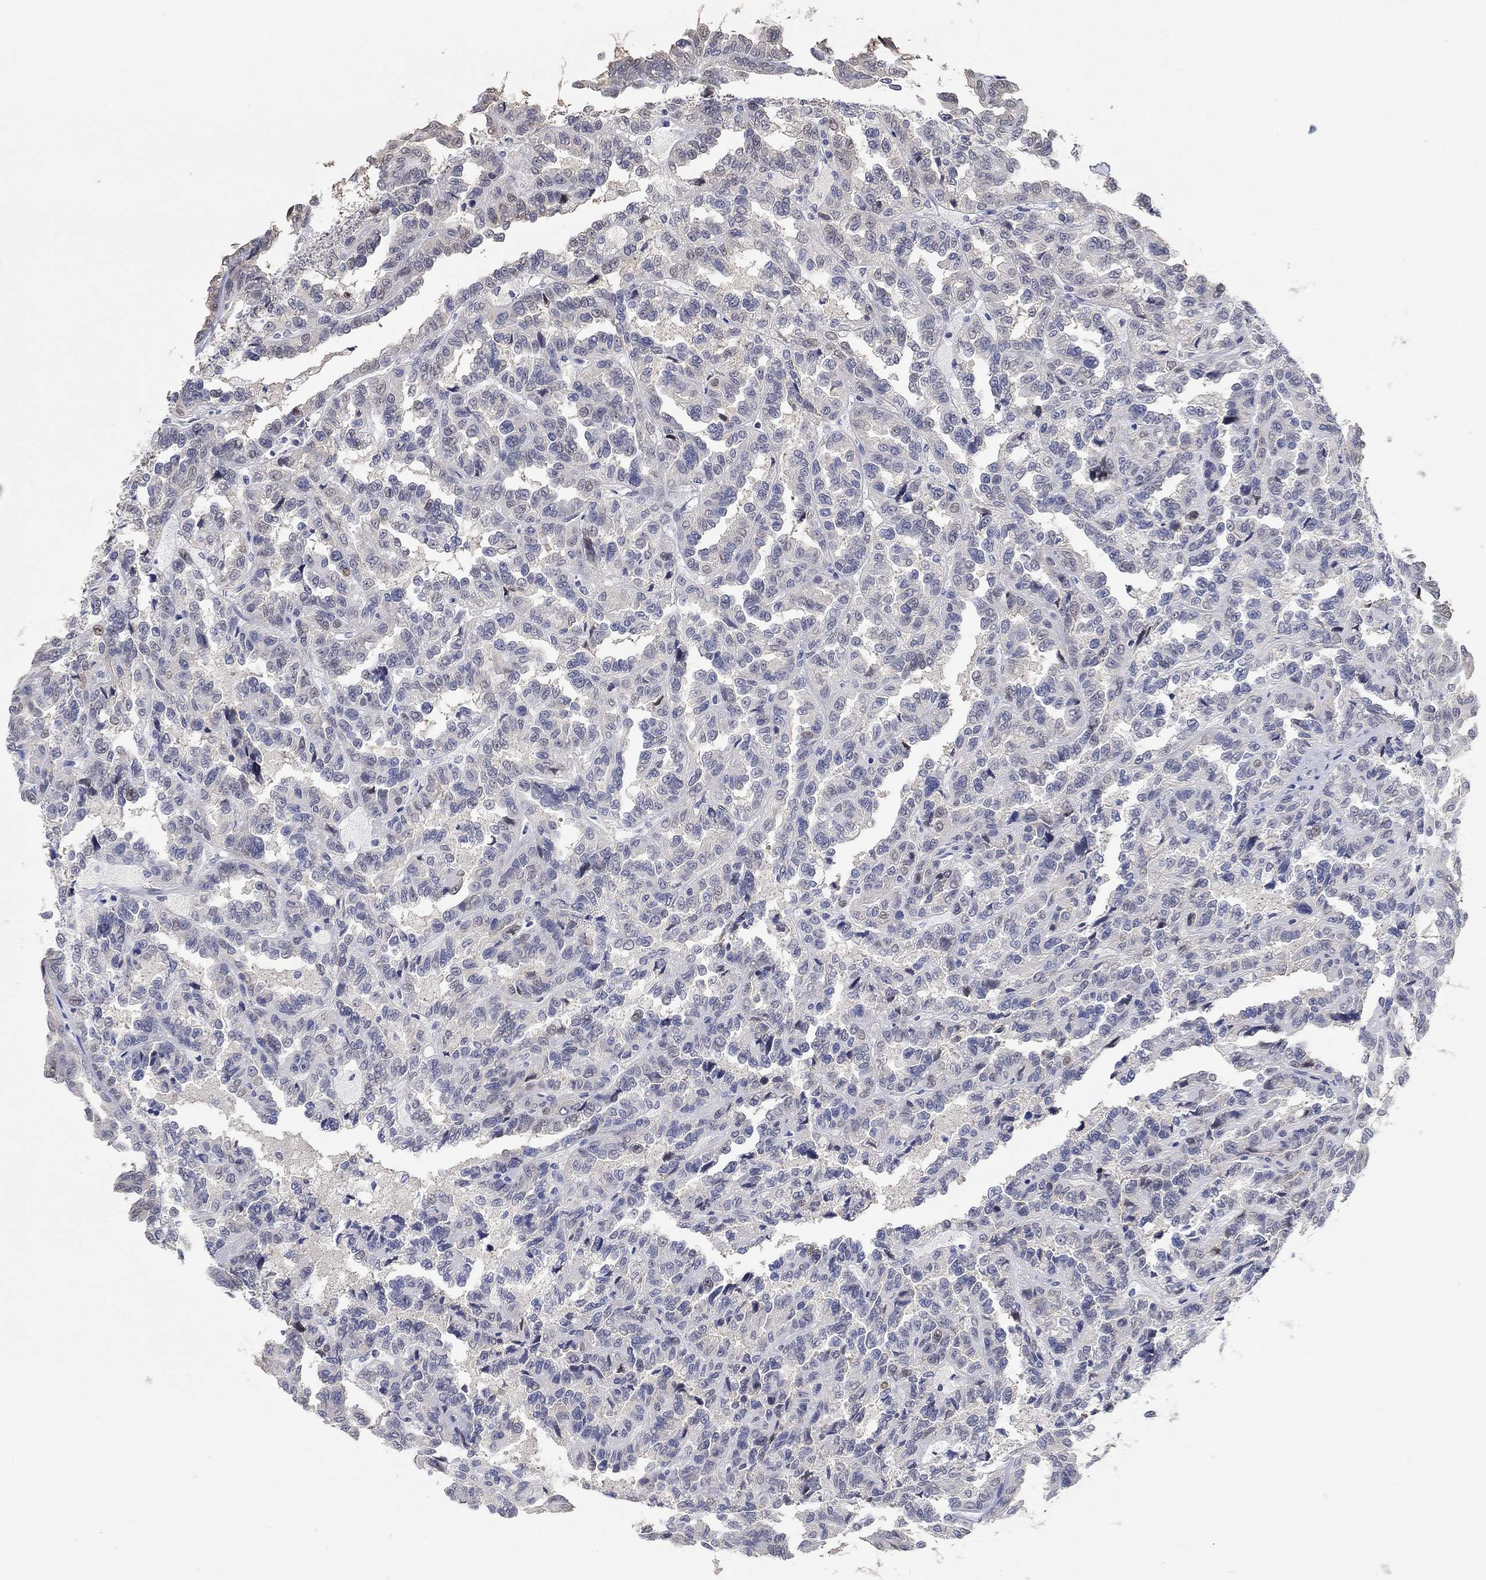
{"staining": {"intensity": "weak", "quantity": "<25%", "location": "nuclear"}, "tissue": "renal cancer", "cell_type": "Tumor cells", "image_type": "cancer", "snomed": [{"axis": "morphology", "description": "Adenocarcinoma, NOS"}, {"axis": "topography", "description": "Kidney"}], "caption": "High power microscopy image of an immunohistochemistry image of renal cancer, revealing no significant expression in tumor cells. (DAB immunohistochemistry (IHC) with hematoxylin counter stain).", "gene": "PNMA5", "patient": {"sex": "male", "age": 79}}